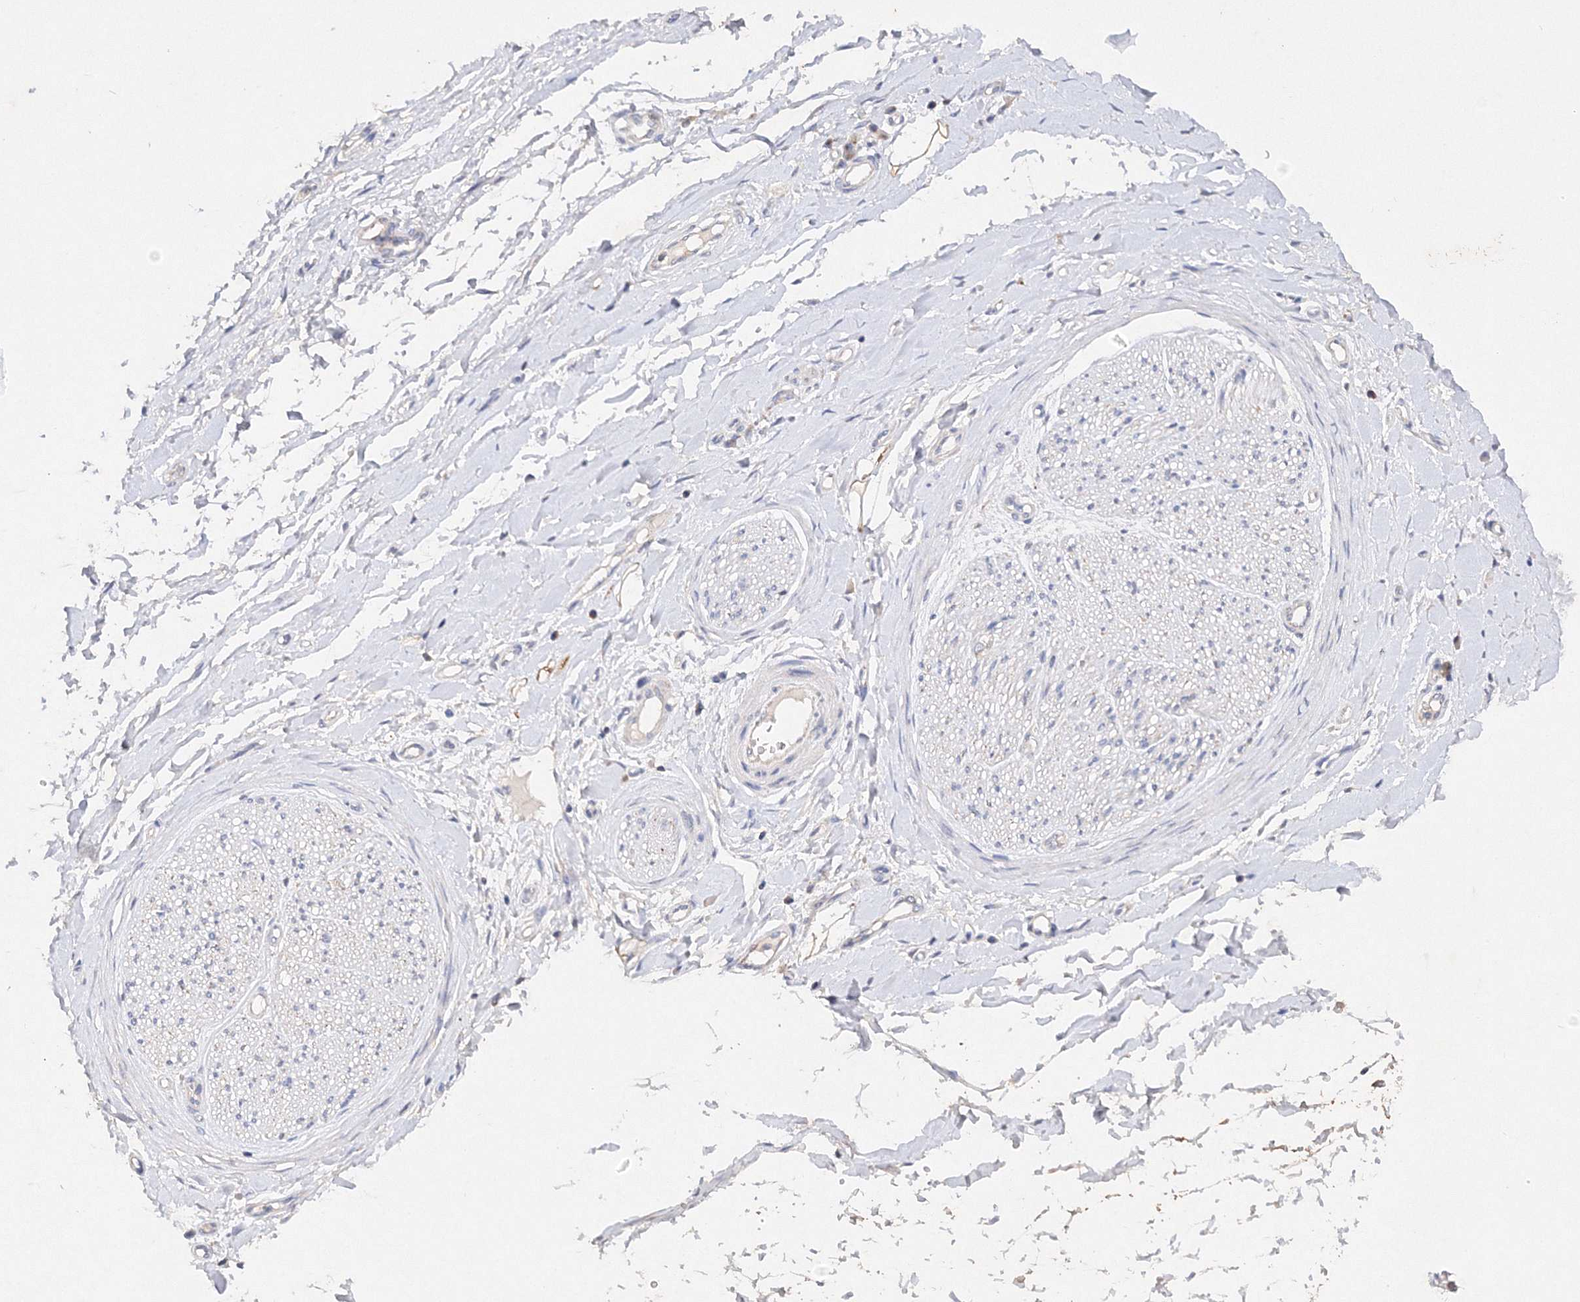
{"staining": {"intensity": "weak", "quantity": "<25%", "location": "cytoplasmic/membranous"}, "tissue": "soft tissue", "cell_type": "Chondrocytes", "image_type": "normal", "snomed": [{"axis": "morphology", "description": "Normal tissue, NOS"}, {"axis": "morphology", "description": "Adenocarcinoma, NOS"}, {"axis": "topography", "description": "Stomach, upper"}, {"axis": "topography", "description": "Peripheral nerve tissue"}], "caption": "IHC image of unremarkable soft tissue stained for a protein (brown), which reveals no staining in chondrocytes.", "gene": "GLS", "patient": {"sex": "male", "age": 62}}